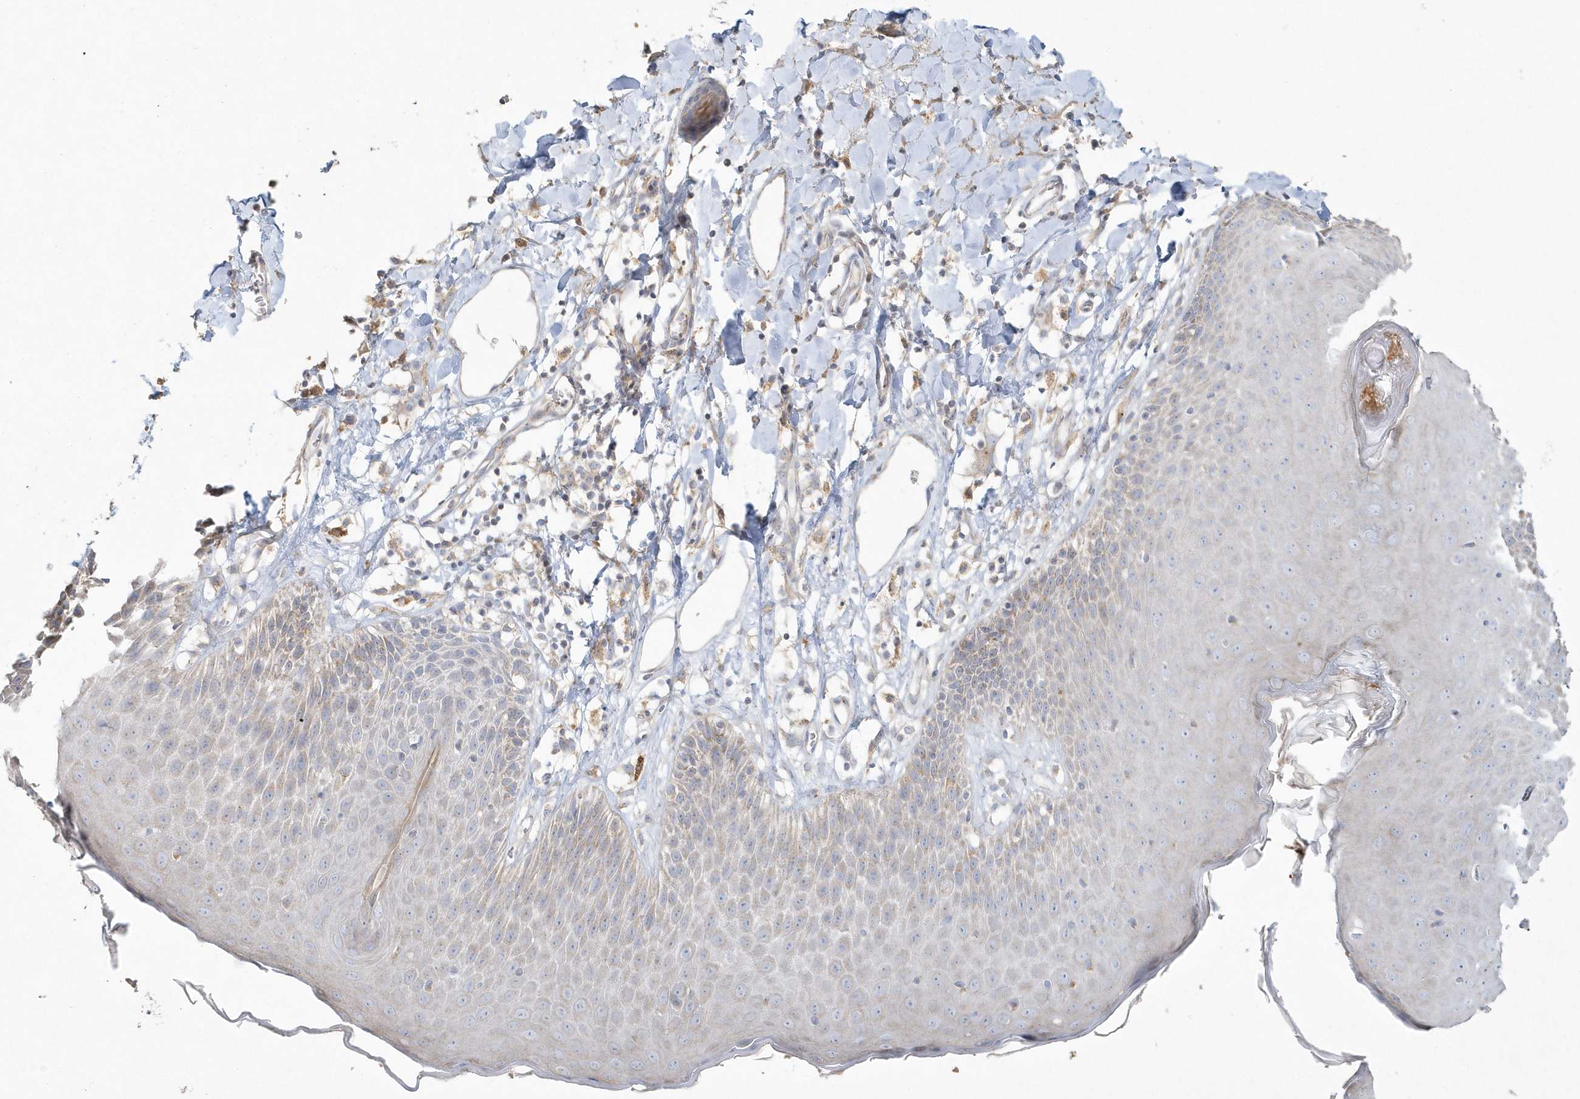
{"staining": {"intensity": "moderate", "quantity": "<25%", "location": "cytoplasmic/membranous"}, "tissue": "skin", "cell_type": "Epidermal cells", "image_type": "normal", "snomed": [{"axis": "morphology", "description": "Normal tissue, NOS"}, {"axis": "topography", "description": "Vulva"}], "caption": "Immunohistochemistry histopathology image of unremarkable skin: skin stained using immunohistochemistry (IHC) exhibits low levels of moderate protein expression localized specifically in the cytoplasmic/membranous of epidermal cells, appearing as a cytoplasmic/membranous brown color.", "gene": "BLTP3A", "patient": {"sex": "female", "age": 68}}